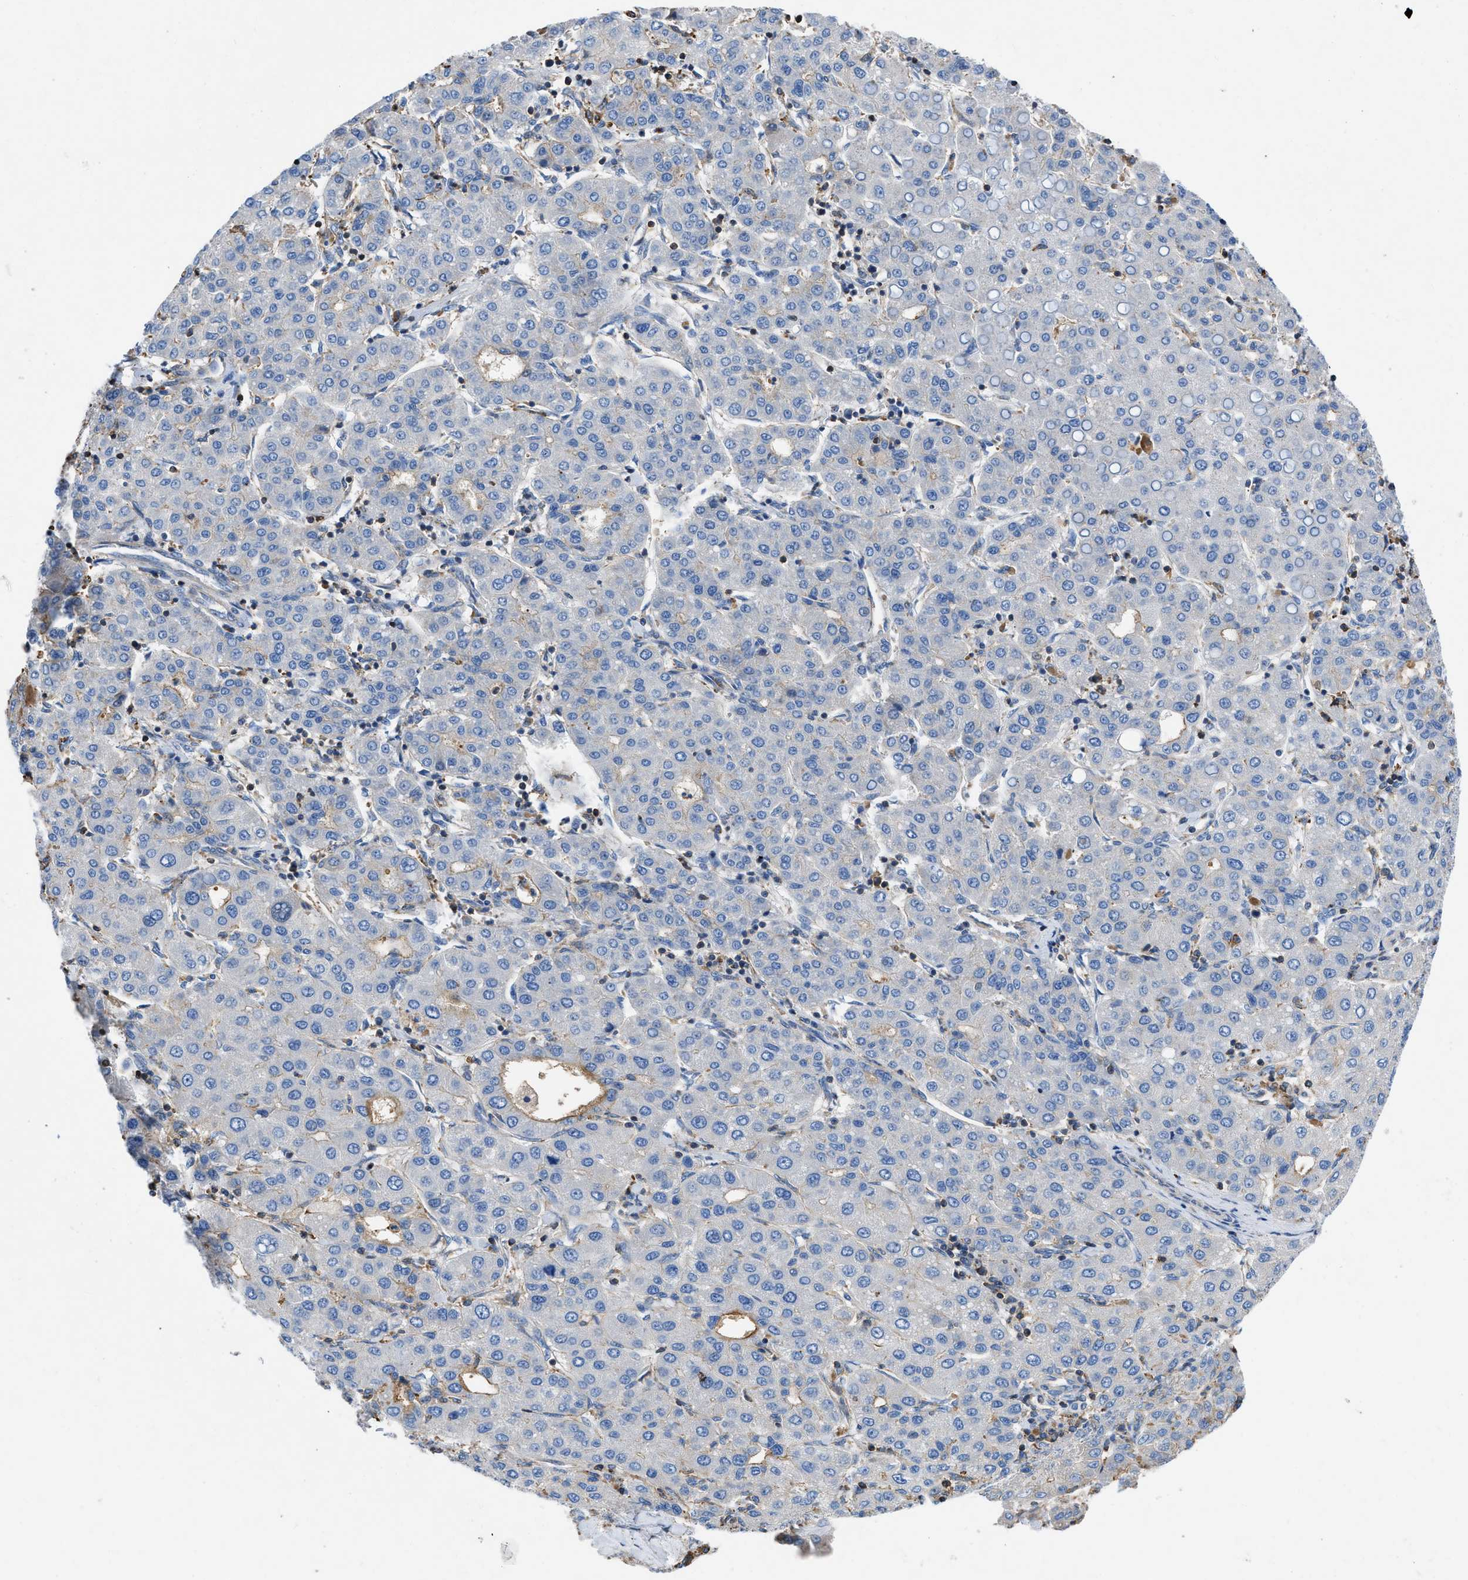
{"staining": {"intensity": "negative", "quantity": "none", "location": "none"}, "tissue": "liver cancer", "cell_type": "Tumor cells", "image_type": "cancer", "snomed": [{"axis": "morphology", "description": "Carcinoma, Hepatocellular, NOS"}, {"axis": "topography", "description": "Liver"}], "caption": "A histopathology image of human hepatocellular carcinoma (liver) is negative for staining in tumor cells. The staining was performed using DAB to visualize the protein expression in brown, while the nuclei were stained in blue with hematoxylin (Magnification: 20x).", "gene": "ATP6V0D1", "patient": {"sex": "male", "age": 65}}